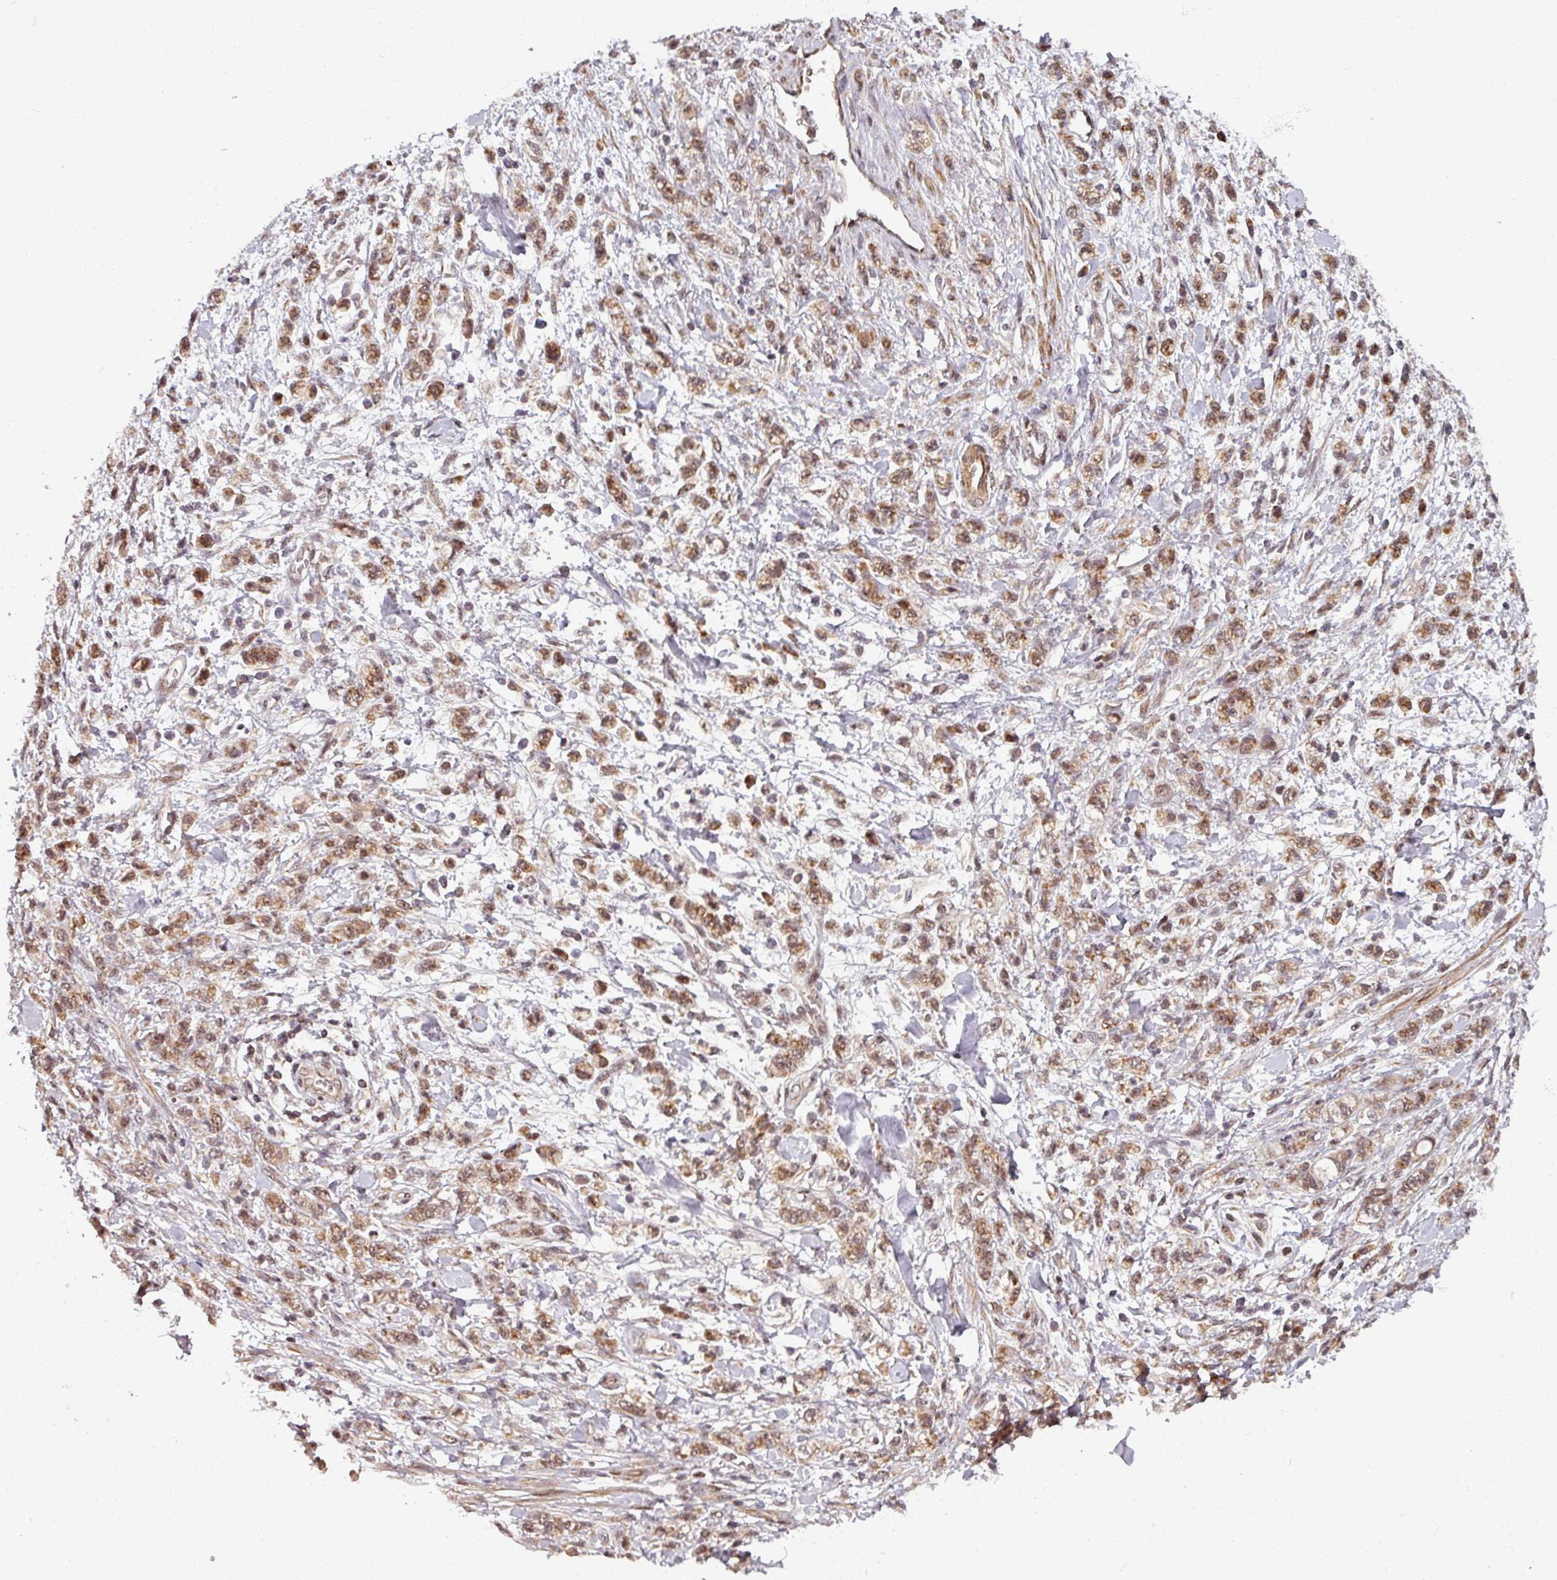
{"staining": {"intensity": "moderate", "quantity": ">75%", "location": "nuclear"}, "tissue": "stomach cancer", "cell_type": "Tumor cells", "image_type": "cancer", "snomed": [{"axis": "morphology", "description": "Adenocarcinoma, NOS"}, {"axis": "topography", "description": "Stomach"}], "caption": "Adenocarcinoma (stomach) stained for a protein demonstrates moderate nuclear positivity in tumor cells. Immunohistochemistry (ihc) stains the protein of interest in brown and the nuclei are stained blue.", "gene": "SWI5", "patient": {"sex": "male", "age": 77}}